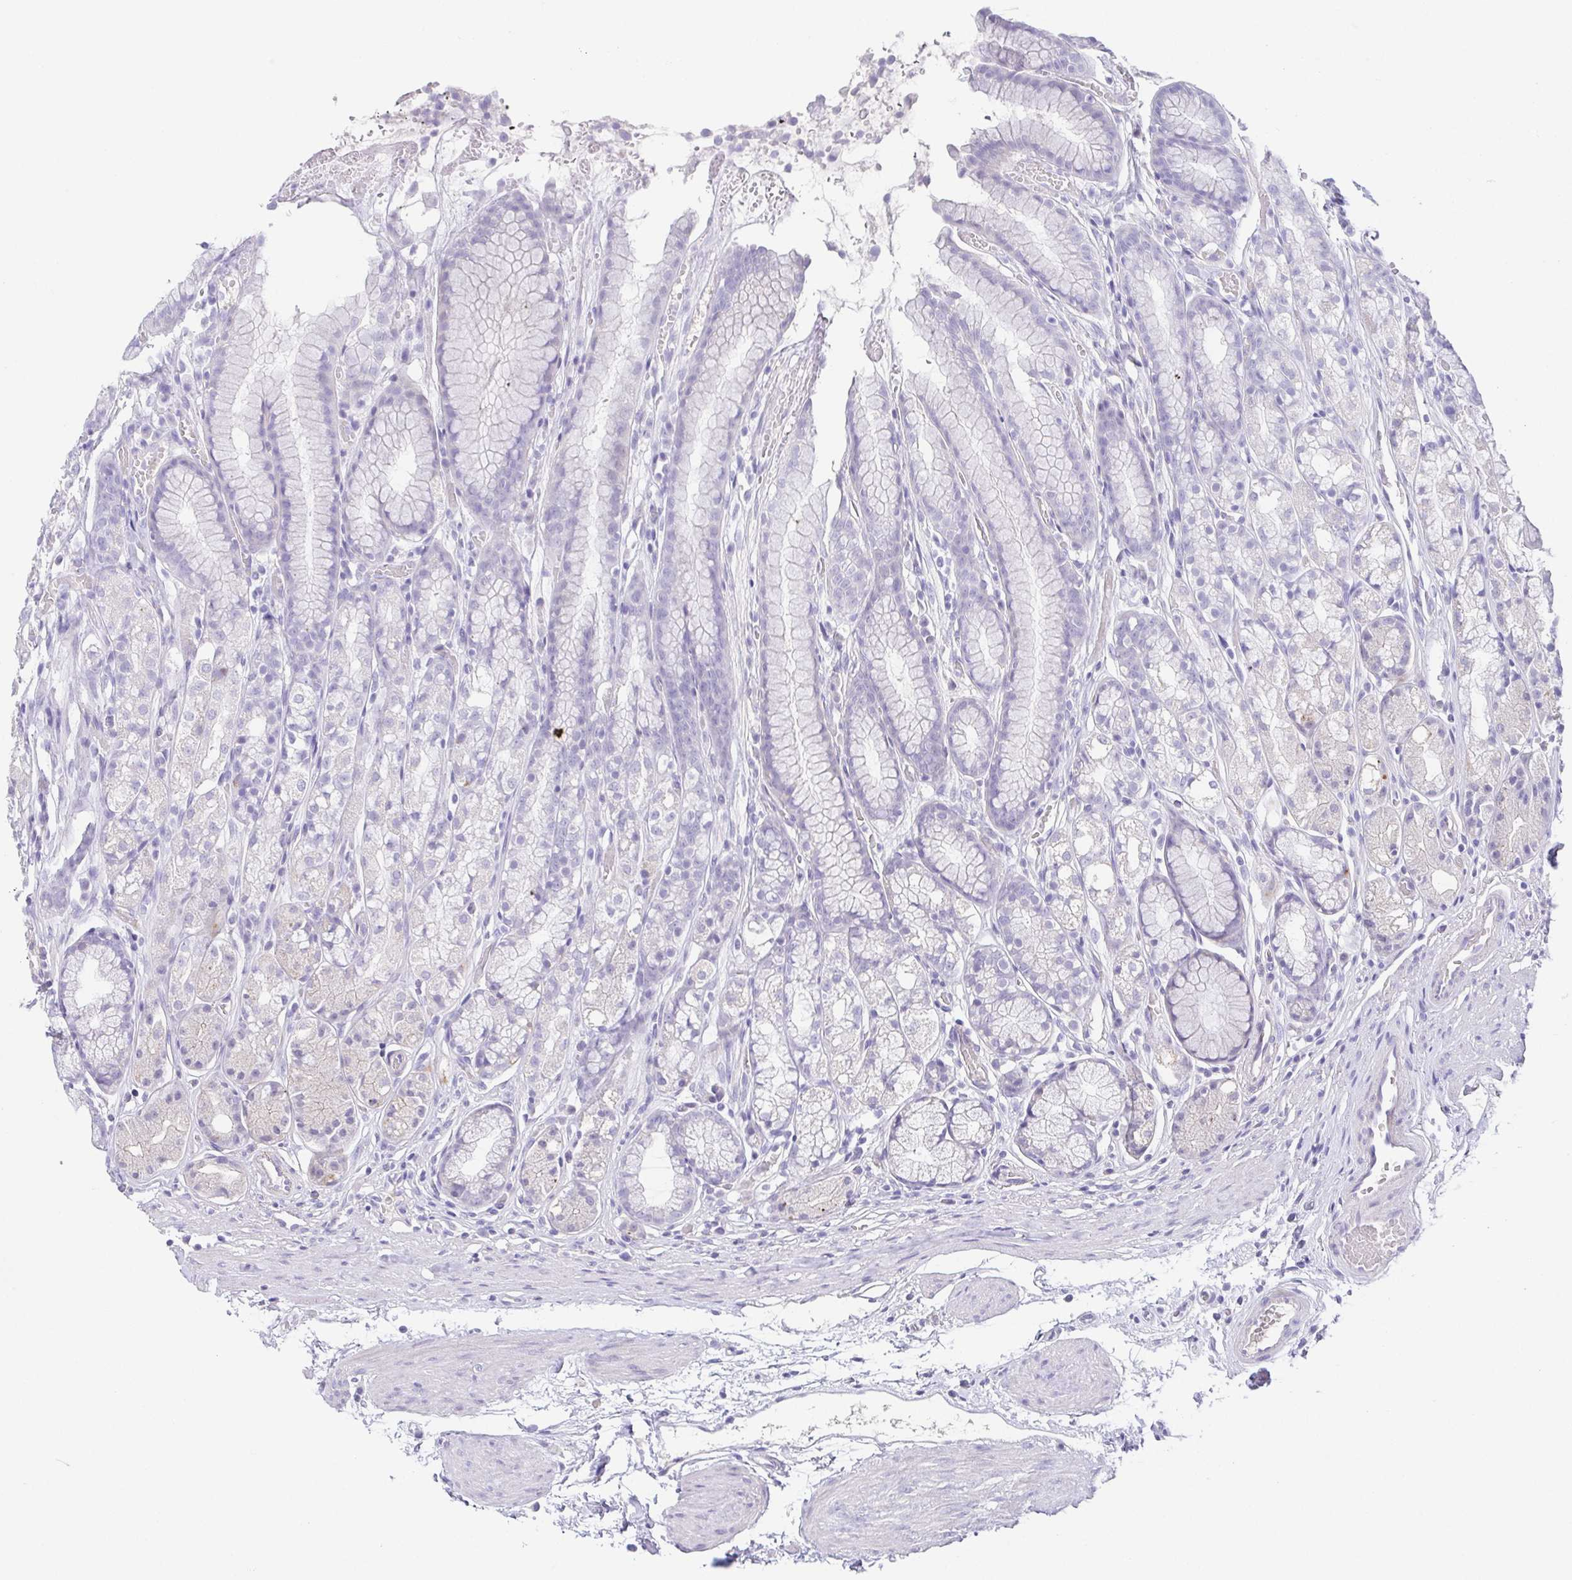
{"staining": {"intensity": "negative", "quantity": "none", "location": "none"}, "tissue": "stomach", "cell_type": "Glandular cells", "image_type": "normal", "snomed": [{"axis": "morphology", "description": "Normal tissue, NOS"}, {"axis": "topography", "description": "Smooth muscle"}, {"axis": "topography", "description": "Stomach"}], "caption": "Immunohistochemistry histopathology image of benign stomach: stomach stained with DAB exhibits no significant protein staining in glandular cells.", "gene": "HAPLN2", "patient": {"sex": "male", "age": 70}}